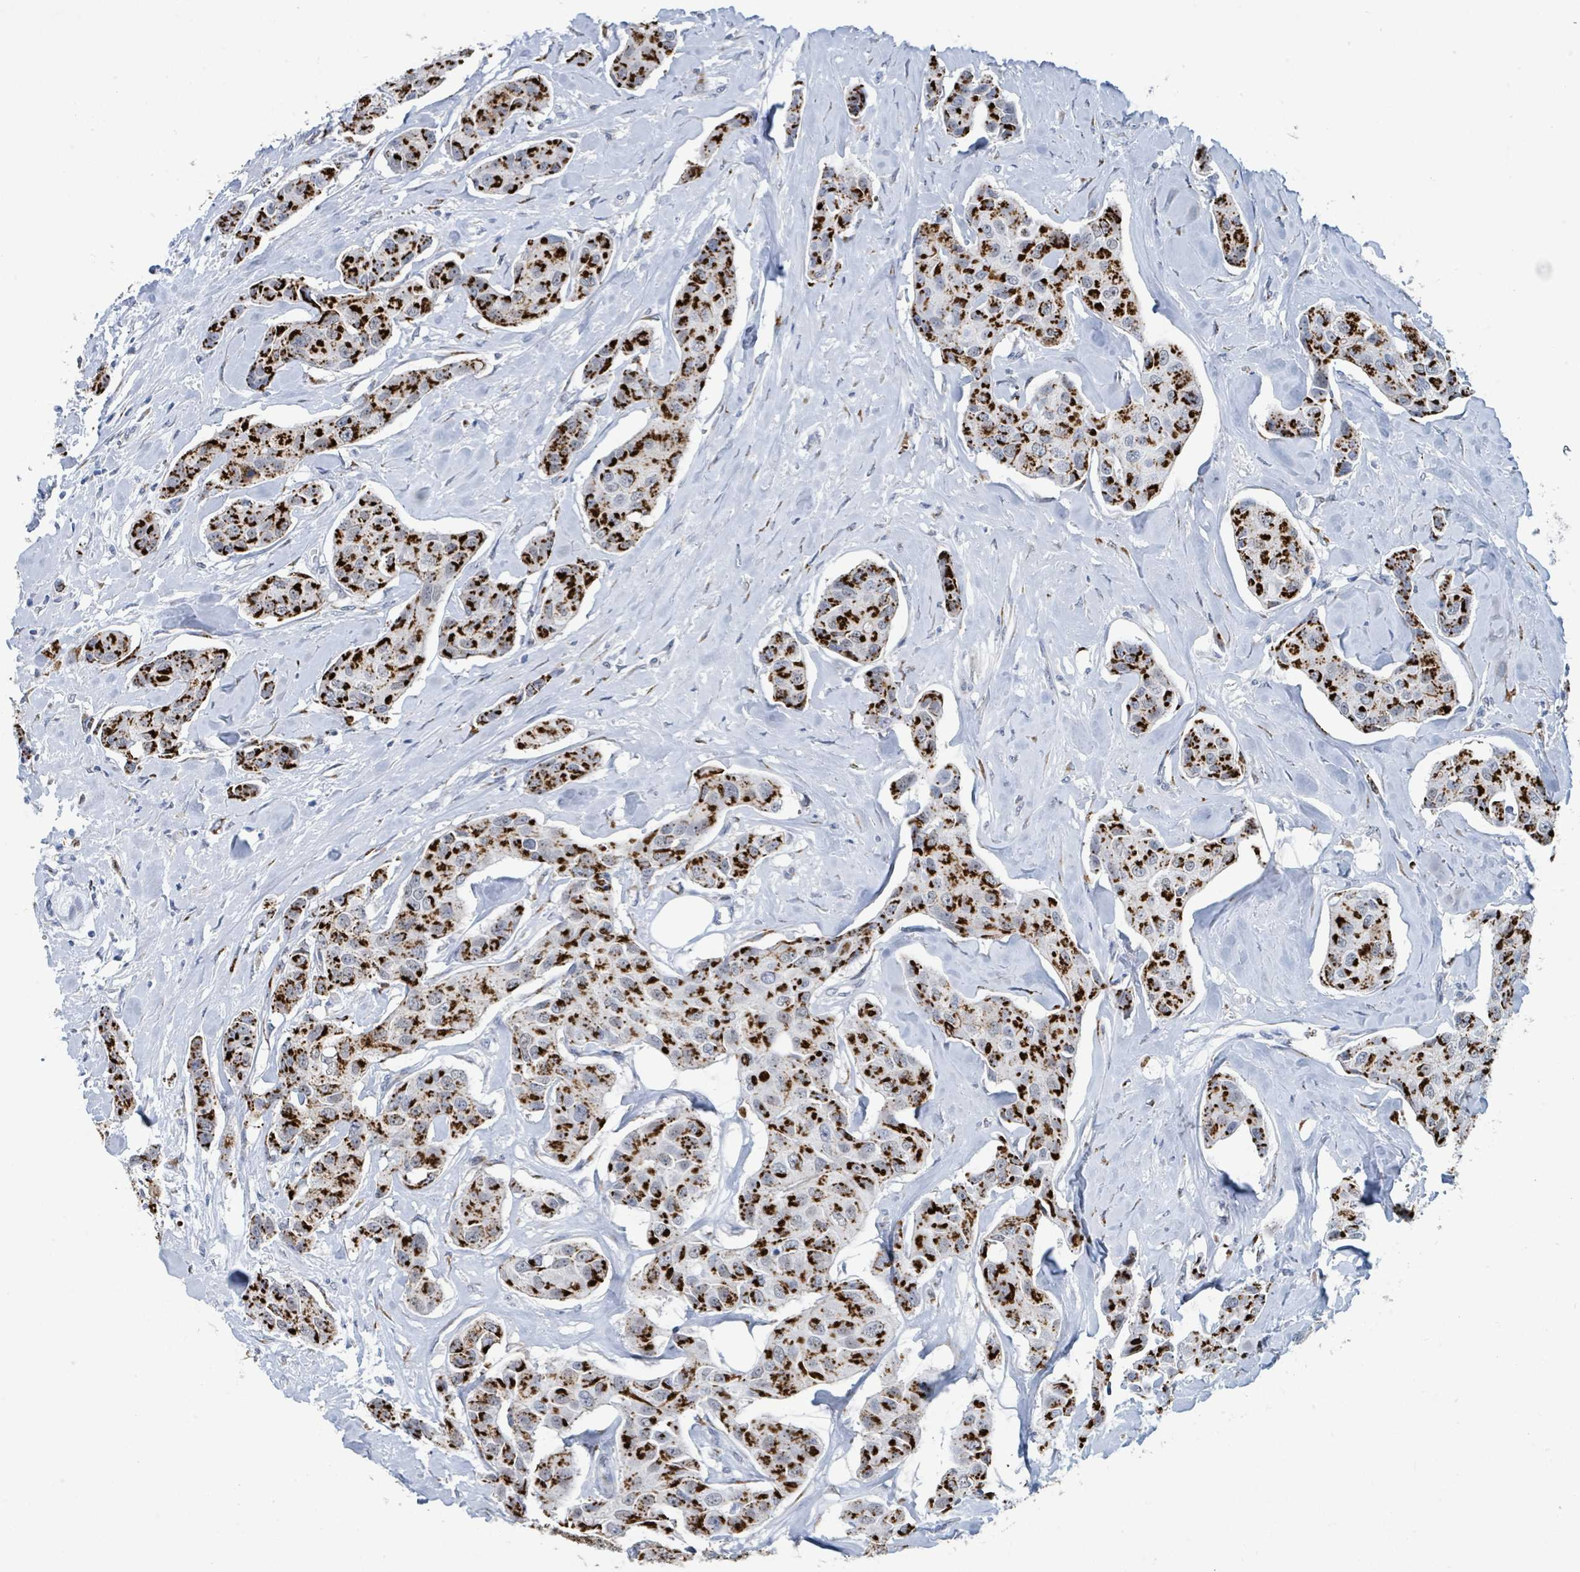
{"staining": {"intensity": "strong", "quantity": "25%-75%", "location": "cytoplasmic/membranous"}, "tissue": "breast cancer", "cell_type": "Tumor cells", "image_type": "cancer", "snomed": [{"axis": "morphology", "description": "Duct carcinoma"}, {"axis": "topography", "description": "Breast"}, {"axis": "topography", "description": "Lymph node"}], "caption": "Strong cytoplasmic/membranous protein positivity is seen in approximately 25%-75% of tumor cells in invasive ductal carcinoma (breast).", "gene": "DCAF5", "patient": {"sex": "female", "age": 80}}